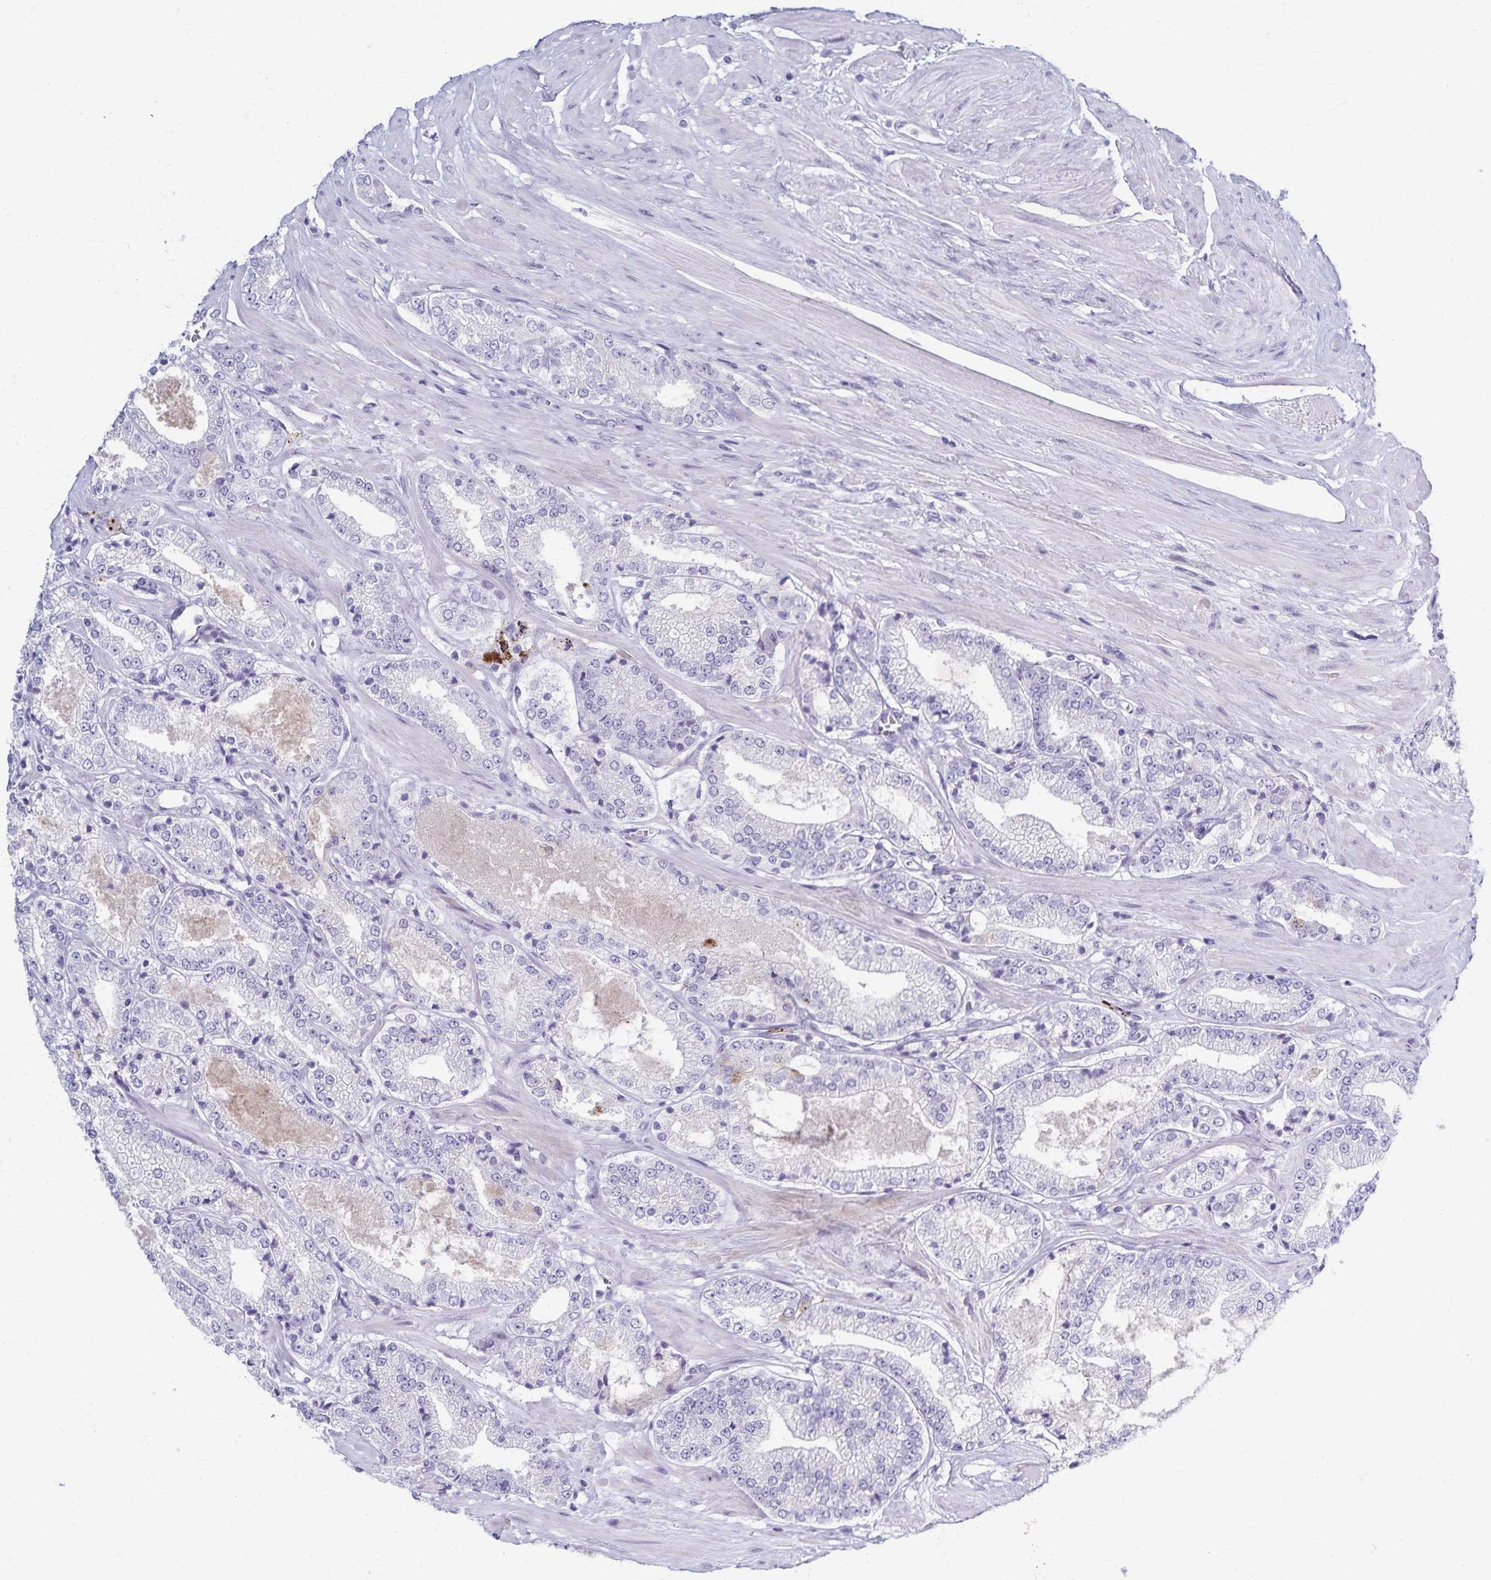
{"staining": {"intensity": "negative", "quantity": "none", "location": "none"}, "tissue": "prostate cancer", "cell_type": "Tumor cells", "image_type": "cancer", "snomed": [{"axis": "morphology", "description": "Adenocarcinoma, High grade"}, {"axis": "topography", "description": "Prostate"}], "caption": "Immunohistochemistry (IHC) photomicrograph of neoplastic tissue: prostate cancer (high-grade adenocarcinoma) stained with DAB displays no significant protein expression in tumor cells.", "gene": "TMEM60", "patient": {"sex": "male", "age": 64}}